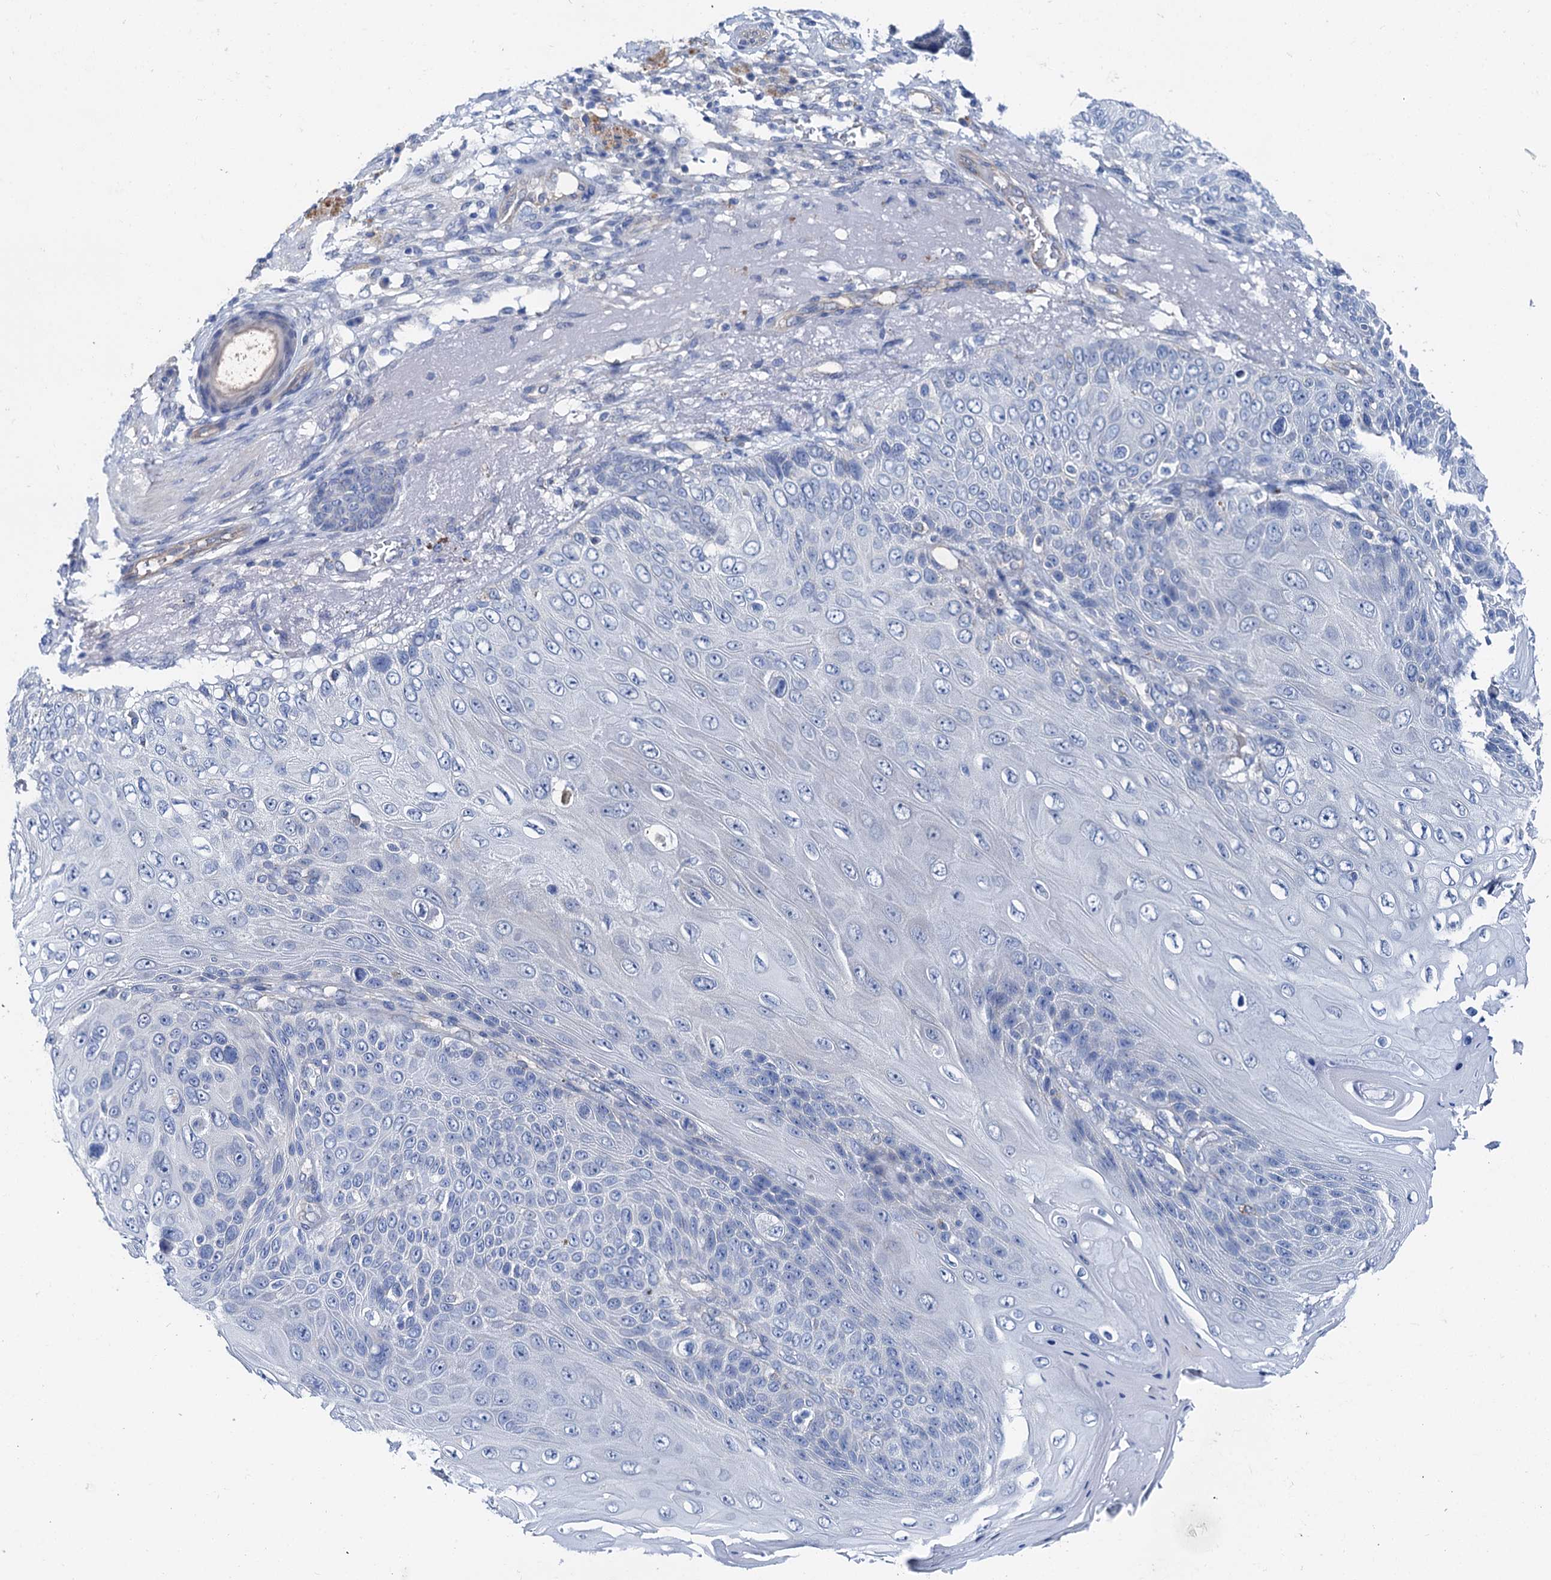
{"staining": {"intensity": "negative", "quantity": "none", "location": "none"}, "tissue": "skin cancer", "cell_type": "Tumor cells", "image_type": "cancer", "snomed": [{"axis": "morphology", "description": "Squamous cell carcinoma, NOS"}, {"axis": "topography", "description": "Skin"}], "caption": "High magnification brightfield microscopy of squamous cell carcinoma (skin) stained with DAB (3,3'-diaminobenzidine) (brown) and counterstained with hematoxylin (blue): tumor cells show no significant staining.", "gene": "SHROOM1", "patient": {"sex": "female", "age": 88}}